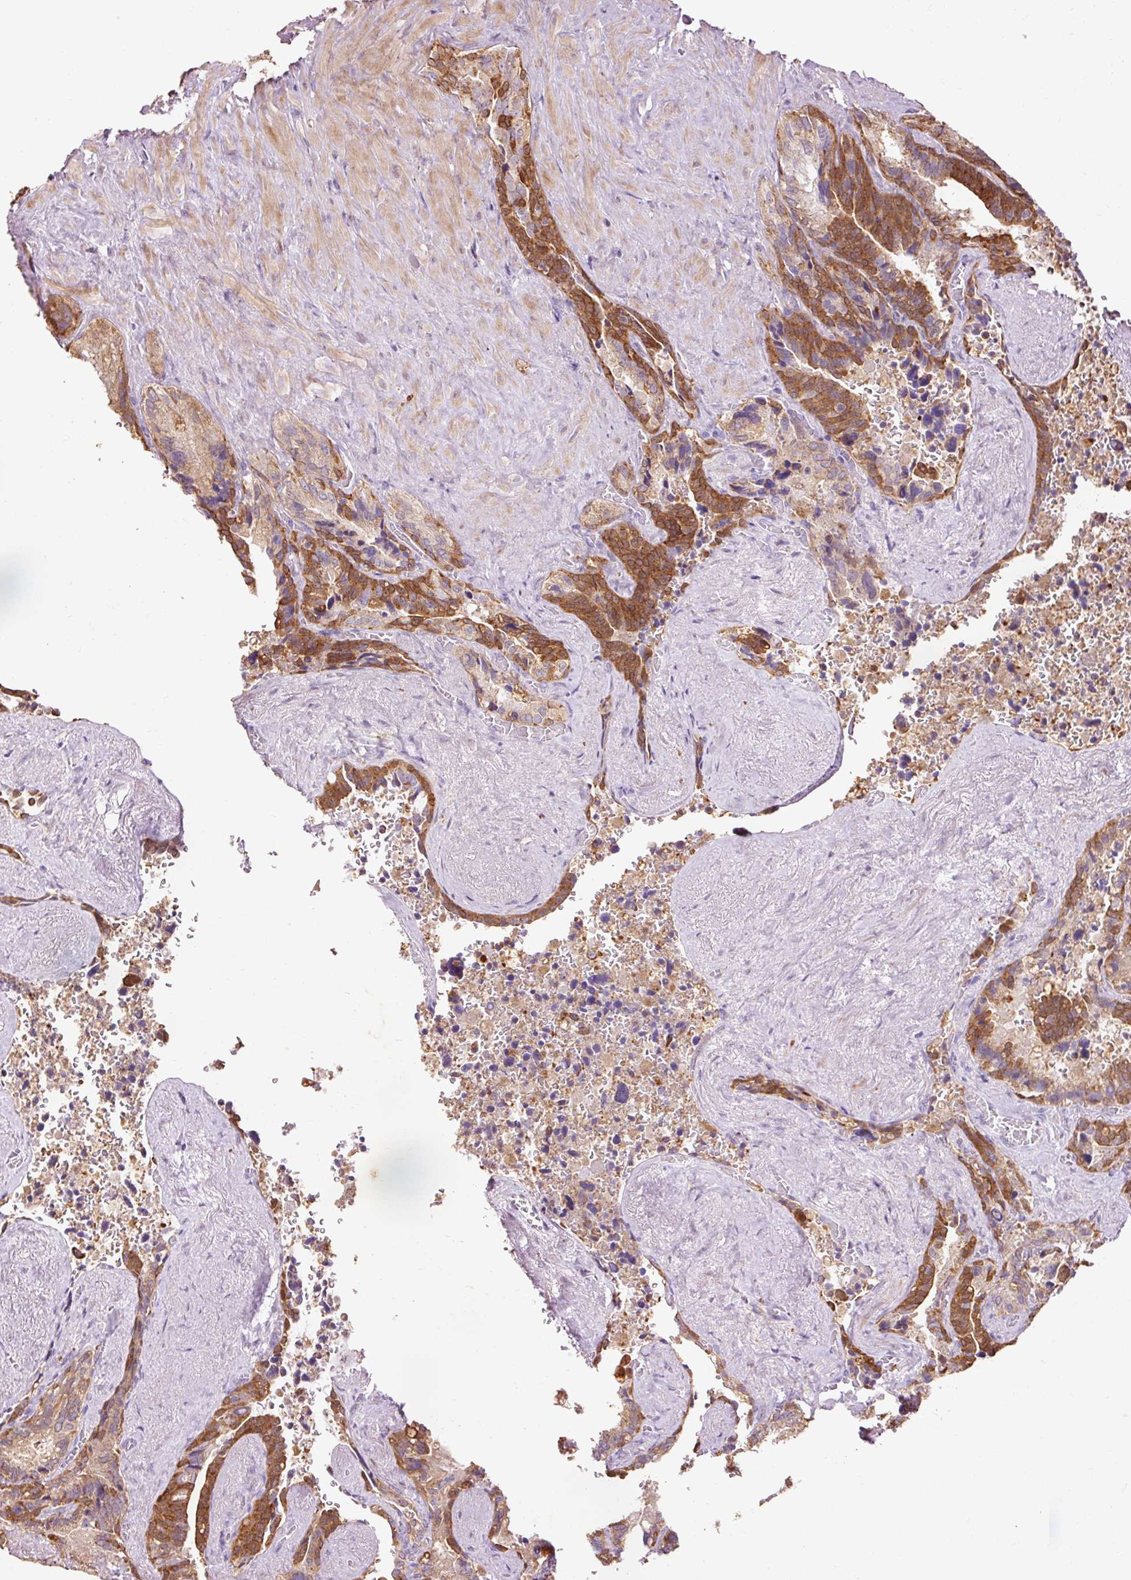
{"staining": {"intensity": "strong", "quantity": ">75%", "location": "cytoplasmic/membranous"}, "tissue": "seminal vesicle", "cell_type": "Glandular cells", "image_type": "normal", "snomed": [{"axis": "morphology", "description": "Normal tissue, NOS"}, {"axis": "topography", "description": "Seminal veicle"}], "caption": "DAB (3,3'-diaminobenzidine) immunohistochemical staining of unremarkable human seminal vesicle displays strong cytoplasmic/membranous protein staining in approximately >75% of glandular cells.", "gene": "PRDX5", "patient": {"sex": "male", "age": 68}}